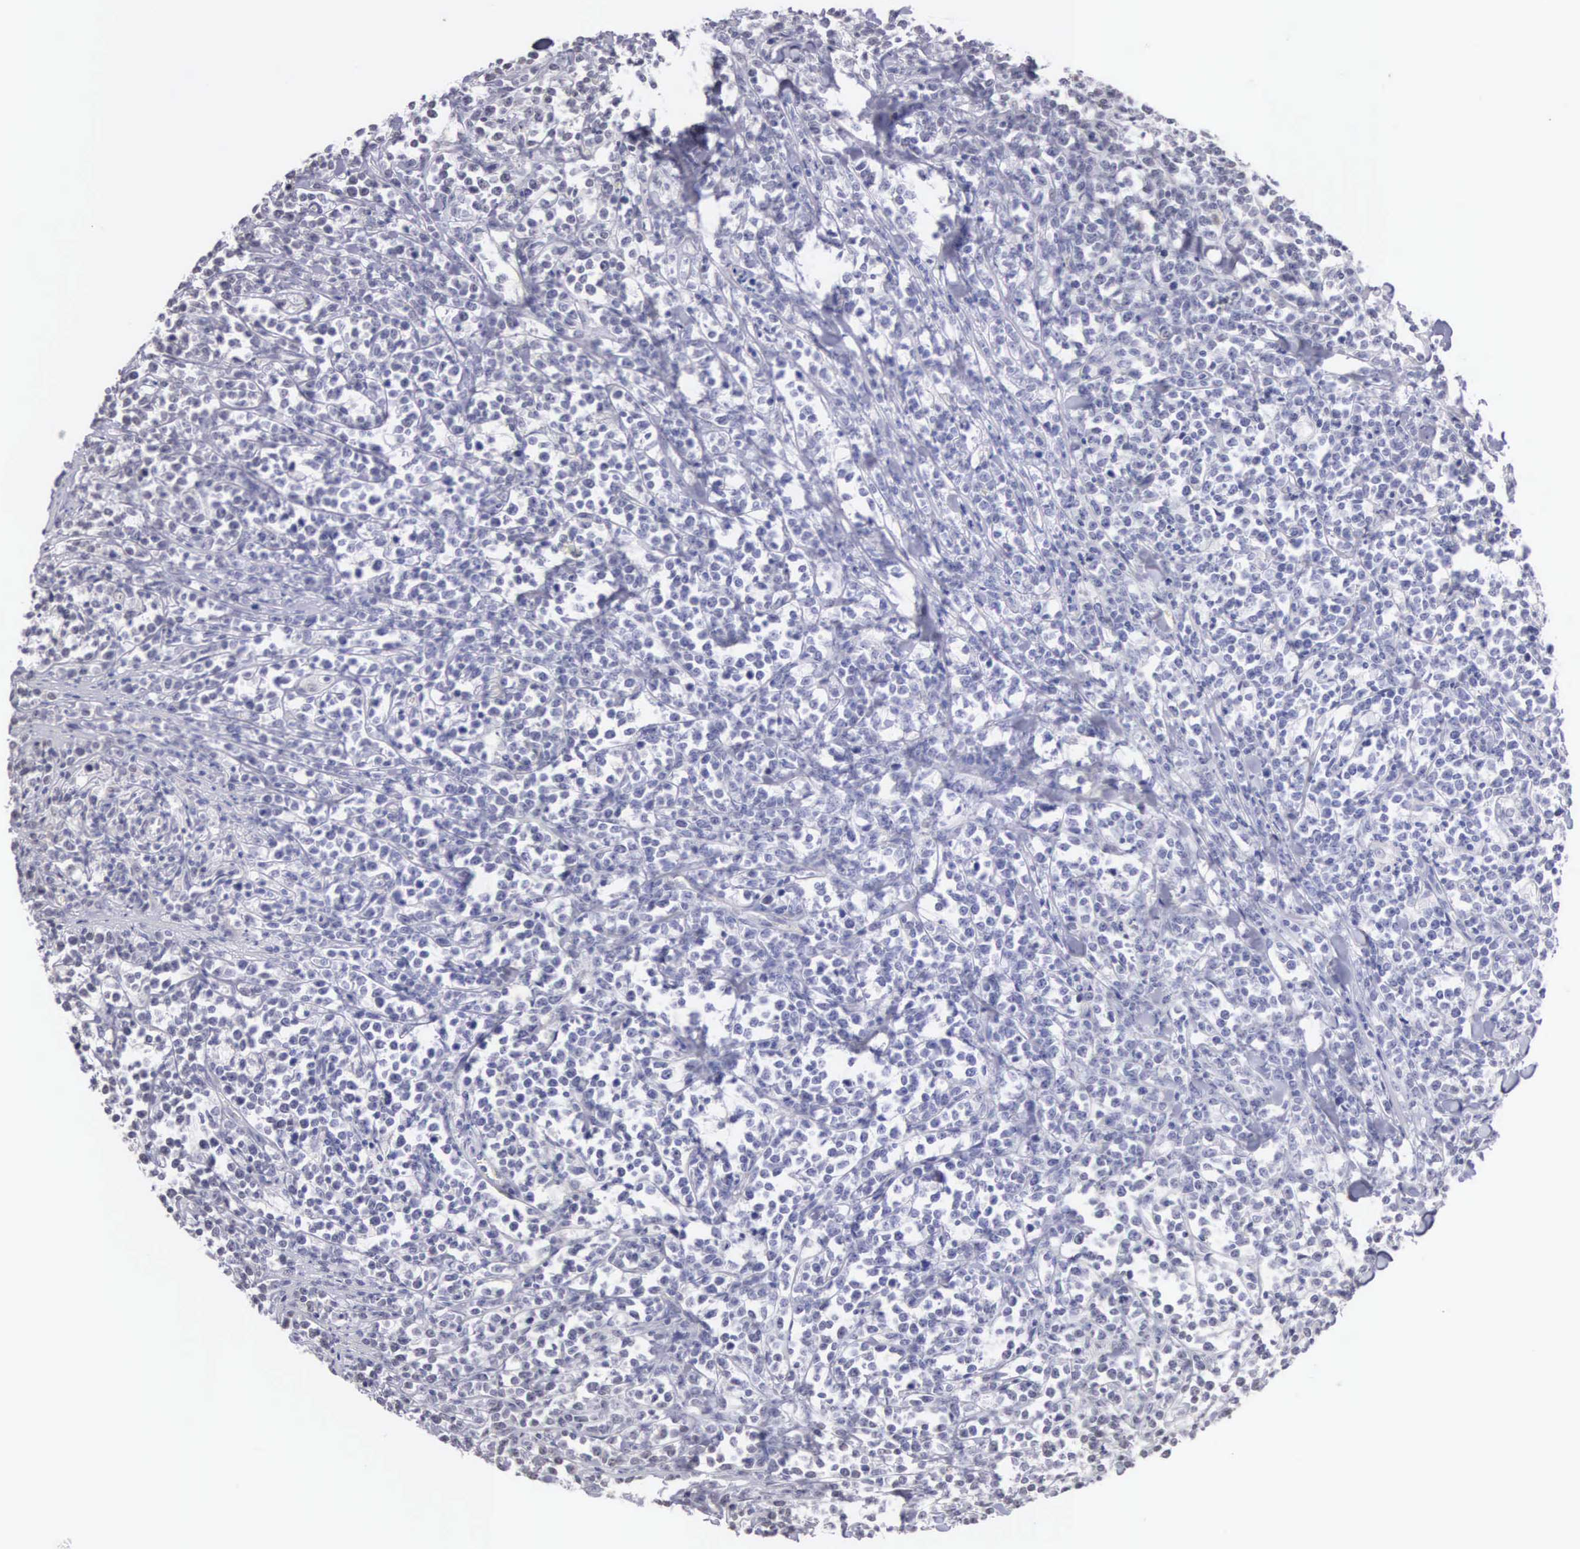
{"staining": {"intensity": "negative", "quantity": "none", "location": "none"}, "tissue": "lymphoma", "cell_type": "Tumor cells", "image_type": "cancer", "snomed": [{"axis": "morphology", "description": "Malignant lymphoma, non-Hodgkin's type, High grade"}, {"axis": "topography", "description": "Small intestine"}, {"axis": "topography", "description": "Colon"}], "caption": "An image of lymphoma stained for a protein shows no brown staining in tumor cells.", "gene": "HMGXB4", "patient": {"sex": "male", "age": 8}}